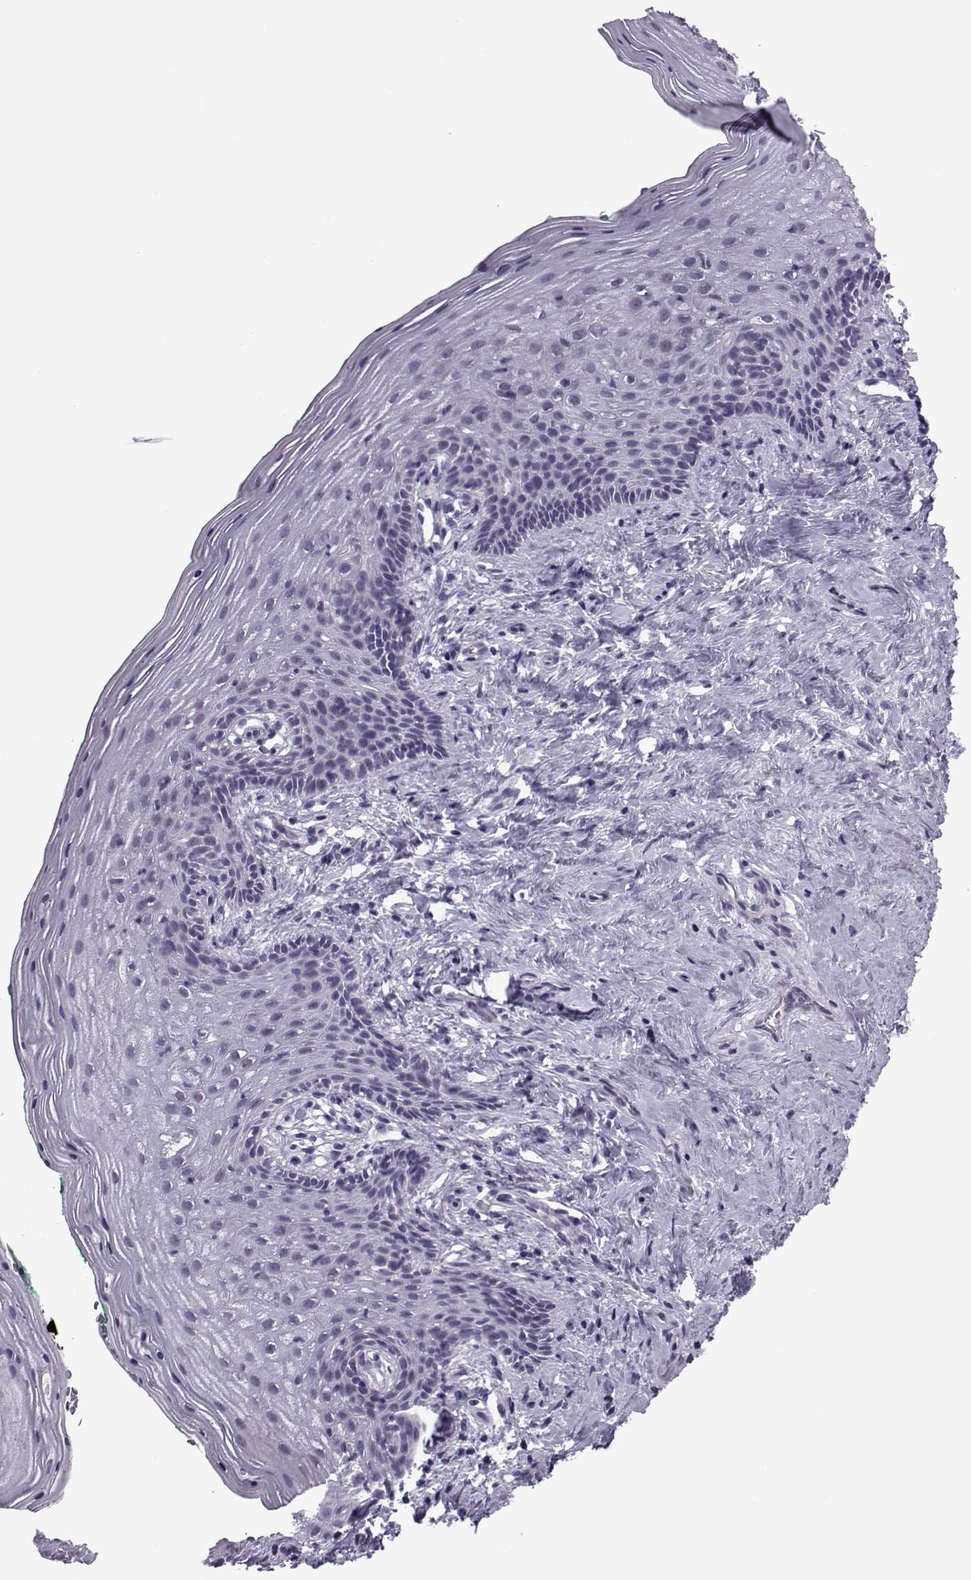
{"staining": {"intensity": "negative", "quantity": "none", "location": "none"}, "tissue": "vagina", "cell_type": "Squamous epithelial cells", "image_type": "normal", "snomed": [{"axis": "morphology", "description": "Normal tissue, NOS"}, {"axis": "topography", "description": "Vagina"}], "caption": "There is no significant expression in squamous epithelial cells of vagina. (DAB IHC, high magnification).", "gene": "ASRGL1", "patient": {"sex": "female", "age": 45}}